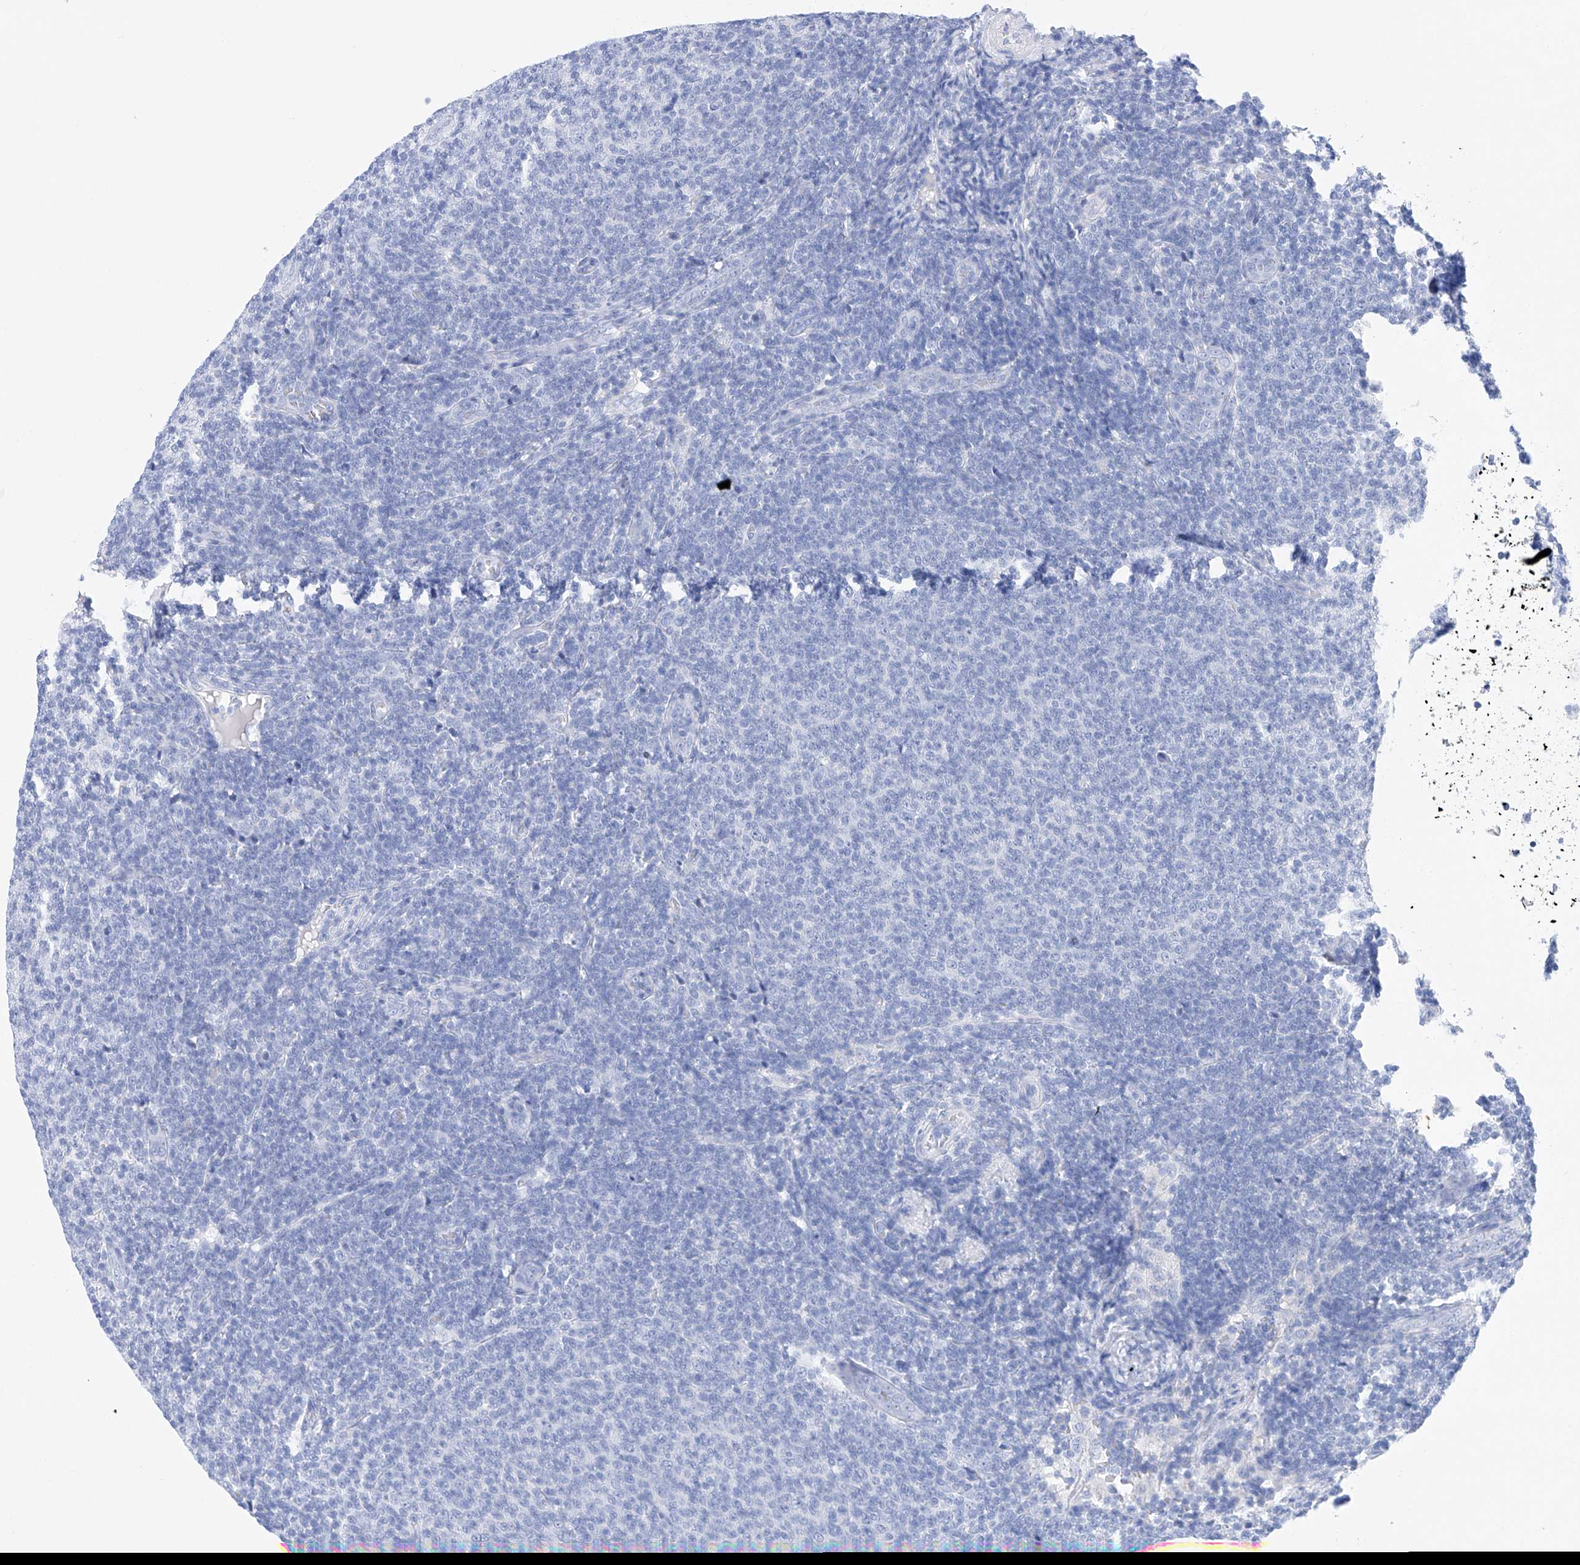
{"staining": {"intensity": "negative", "quantity": "none", "location": "none"}, "tissue": "lymphoma", "cell_type": "Tumor cells", "image_type": "cancer", "snomed": [{"axis": "morphology", "description": "Malignant lymphoma, non-Hodgkin's type, Low grade"}, {"axis": "topography", "description": "Lymph node"}], "caption": "Immunohistochemistry (IHC) photomicrograph of neoplastic tissue: malignant lymphoma, non-Hodgkin's type (low-grade) stained with DAB reveals no significant protein staining in tumor cells.", "gene": "LURAP1", "patient": {"sex": "male", "age": 66}}